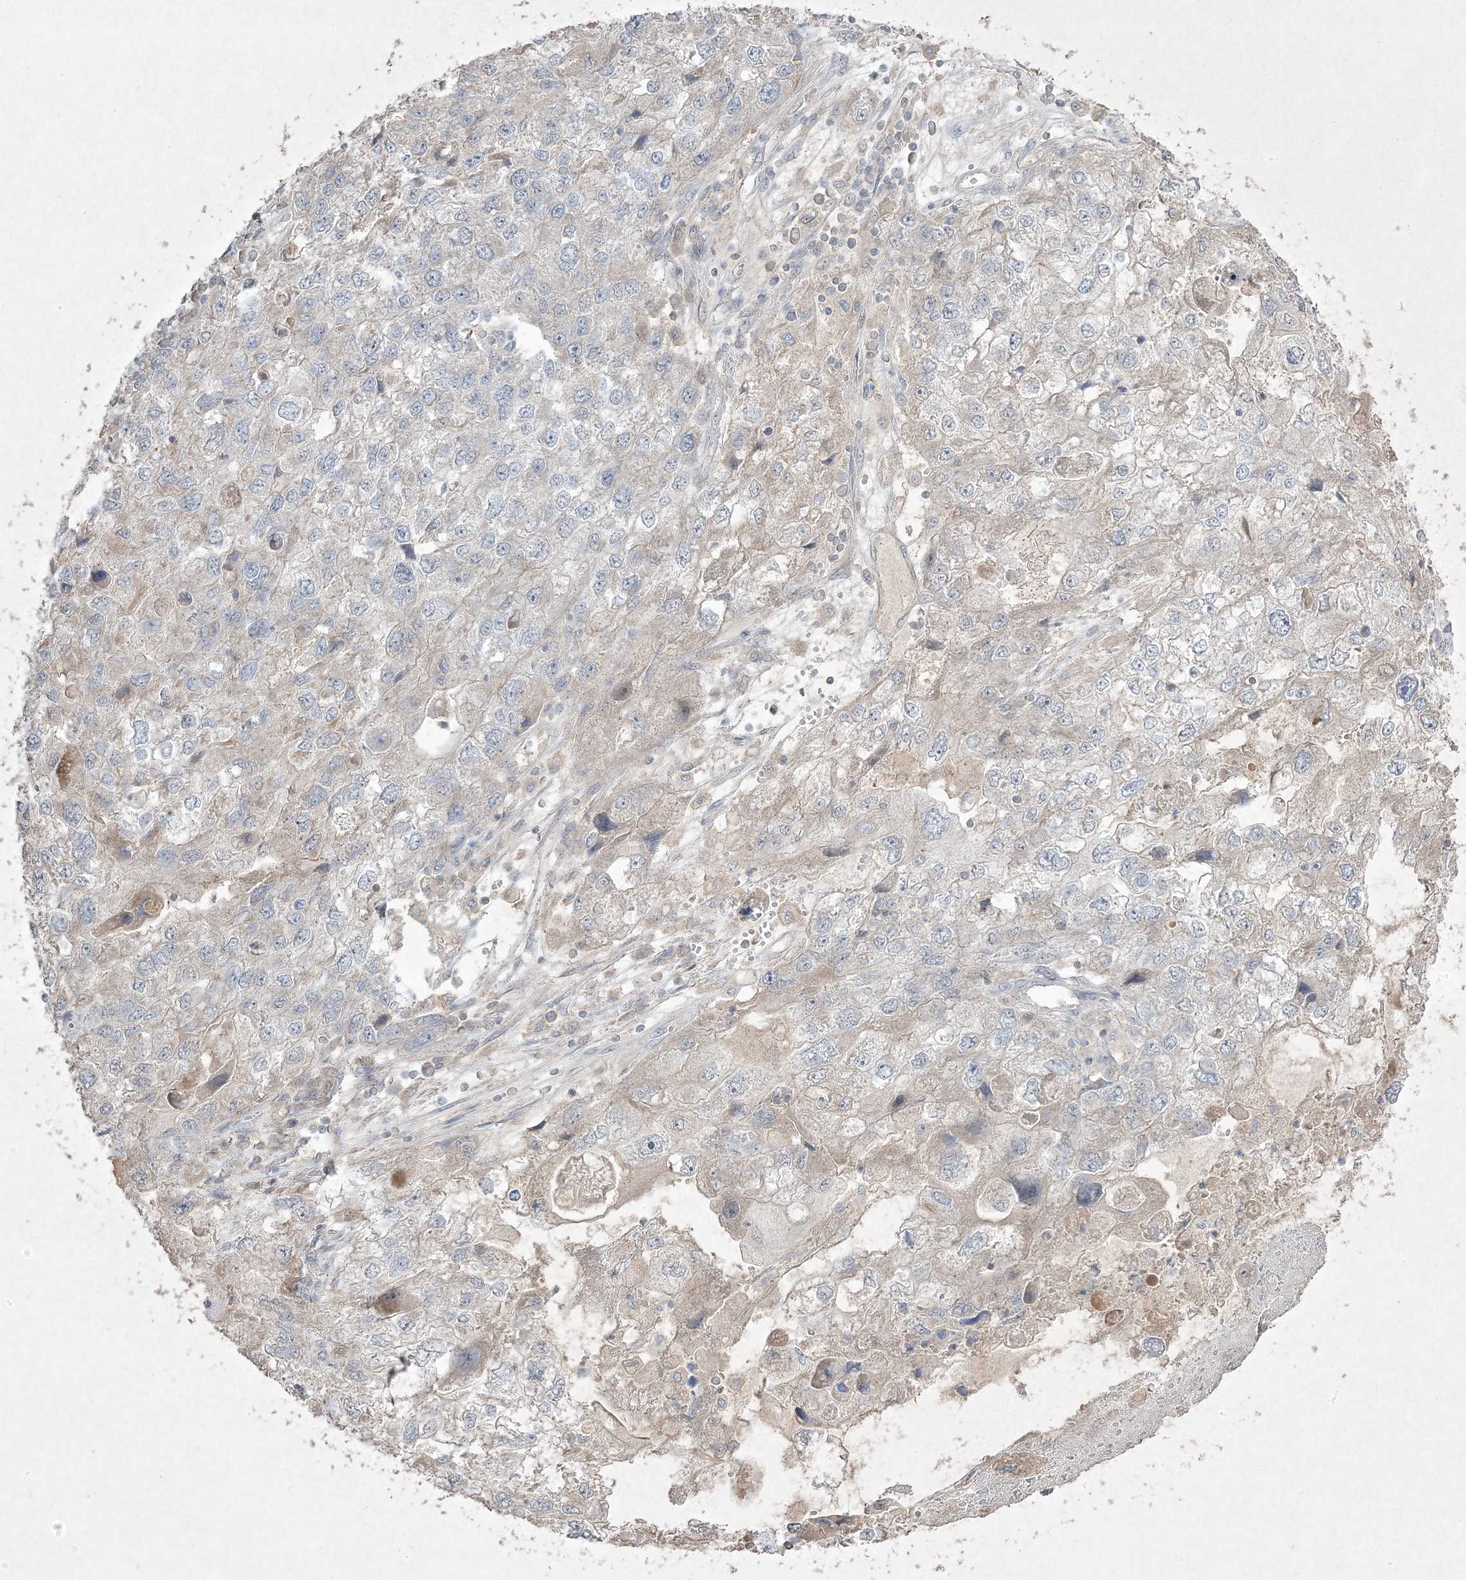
{"staining": {"intensity": "negative", "quantity": "none", "location": "none"}, "tissue": "endometrial cancer", "cell_type": "Tumor cells", "image_type": "cancer", "snomed": [{"axis": "morphology", "description": "Adenocarcinoma, NOS"}, {"axis": "topography", "description": "Endometrium"}], "caption": "Endometrial cancer was stained to show a protein in brown. There is no significant staining in tumor cells. (DAB (3,3'-diaminobenzidine) immunohistochemistry with hematoxylin counter stain).", "gene": "RGL4", "patient": {"sex": "female", "age": 49}}